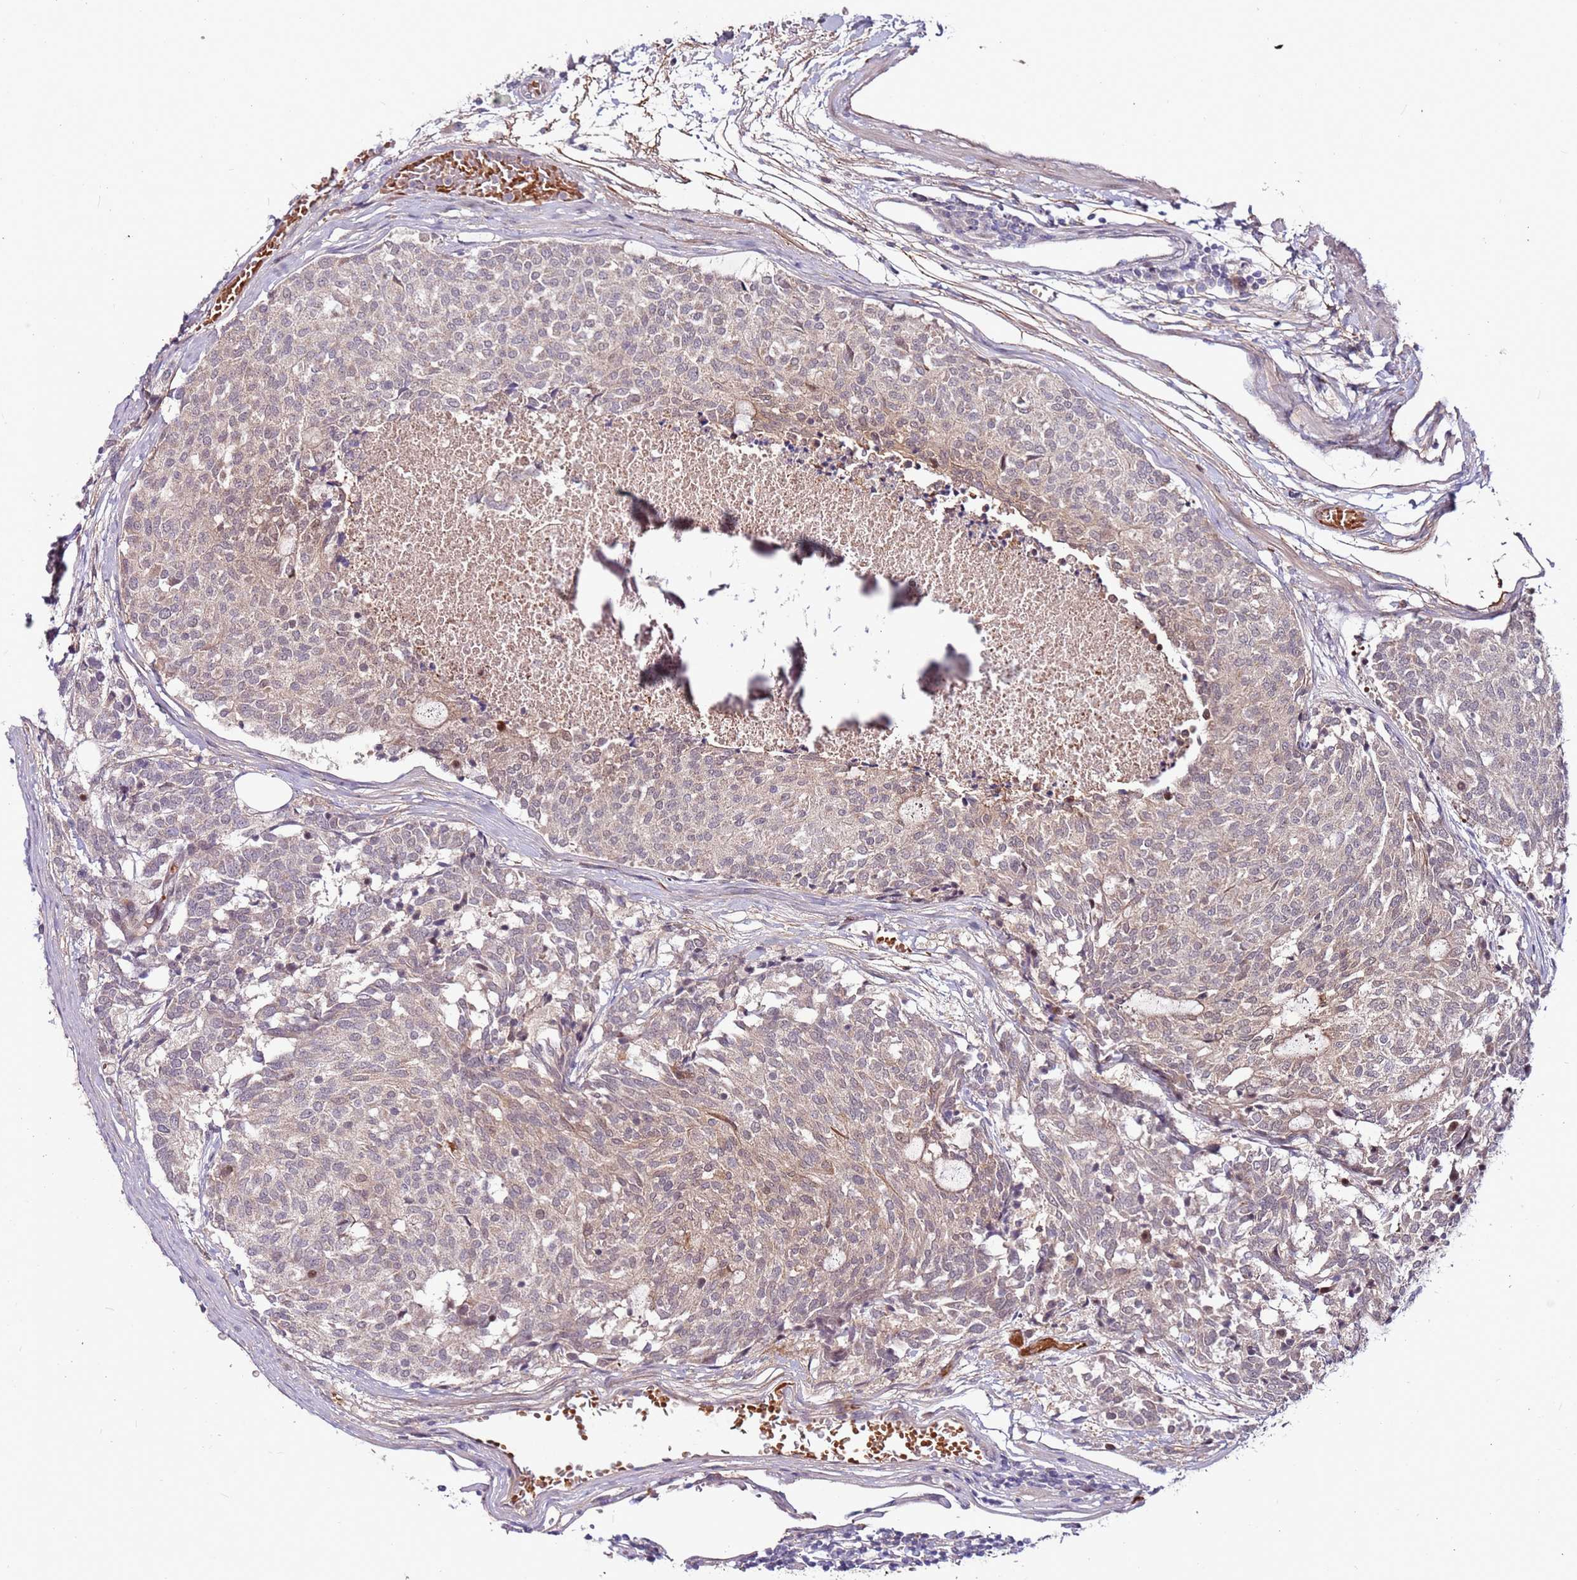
{"staining": {"intensity": "weak", "quantity": "<25%", "location": "cytoplasmic/membranous"}, "tissue": "carcinoid", "cell_type": "Tumor cells", "image_type": "cancer", "snomed": [{"axis": "morphology", "description": "Carcinoid, malignant, NOS"}, {"axis": "topography", "description": "Pancreas"}], "caption": "DAB (3,3'-diaminobenzidine) immunohistochemical staining of carcinoid displays no significant staining in tumor cells. (Stains: DAB immunohistochemistry with hematoxylin counter stain, Microscopy: brightfield microscopy at high magnification).", "gene": "MTG2", "patient": {"sex": "female", "age": 54}}